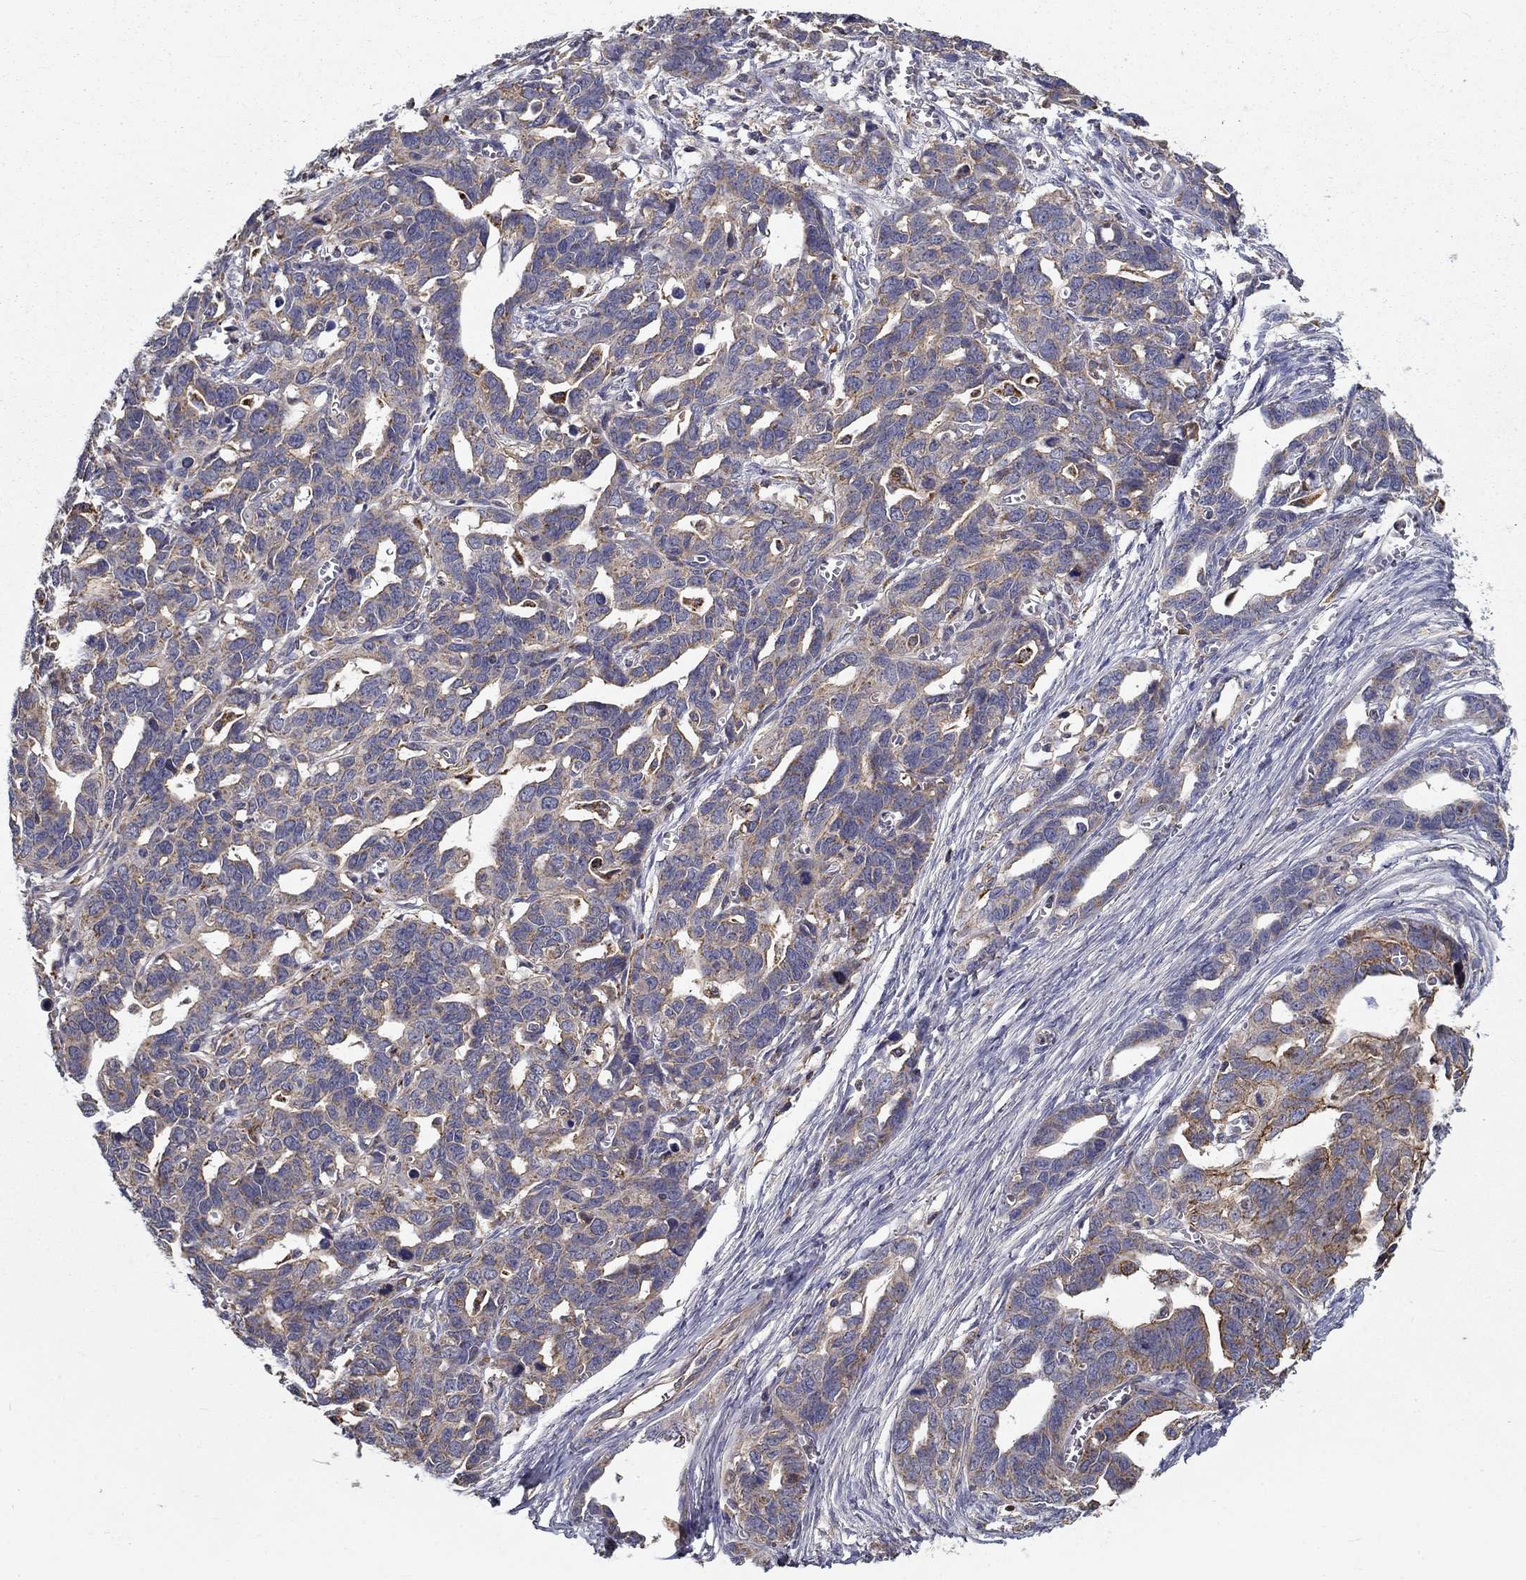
{"staining": {"intensity": "moderate", "quantity": "<25%", "location": "cytoplasmic/membranous"}, "tissue": "ovarian cancer", "cell_type": "Tumor cells", "image_type": "cancer", "snomed": [{"axis": "morphology", "description": "Cystadenocarcinoma, serous, NOS"}, {"axis": "topography", "description": "Ovary"}], "caption": "This is a histology image of IHC staining of ovarian cancer (serous cystadenocarcinoma), which shows moderate positivity in the cytoplasmic/membranous of tumor cells.", "gene": "ALDH4A1", "patient": {"sex": "female", "age": 69}}